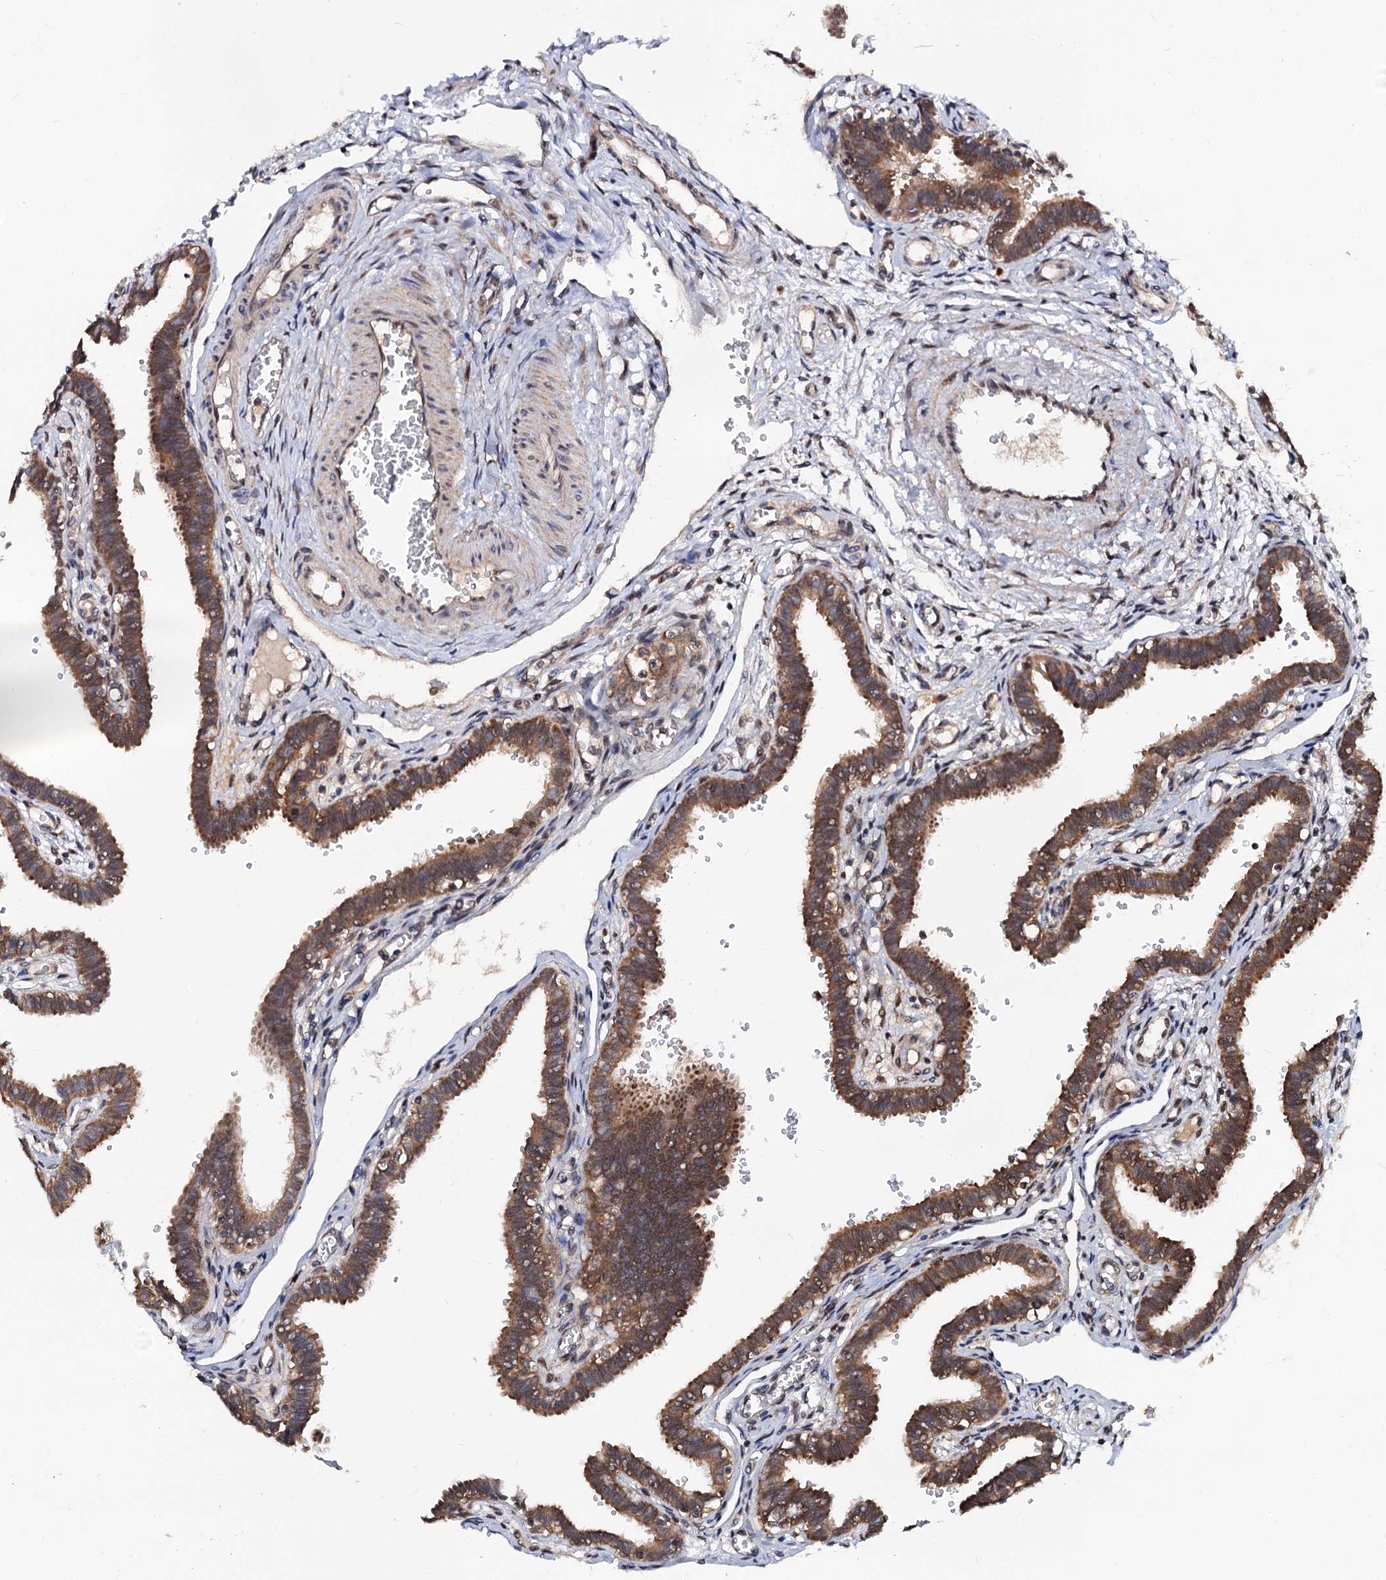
{"staining": {"intensity": "moderate", "quantity": ">75%", "location": "cytoplasmic/membranous"}, "tissue": "fallopian tube", "cell_type": "Glandular cells", "image_type": "normal", "snomed": [{"axis": "morphology", "description": "Normal tissue, NOS"}, {"axis": "topography", "description": "Fallopian tube"}, {"axis": "topography", "description": "Placenta"}], "caption": "Protein staining of unremarkable fallopian tube reveals moderate cytoplasmic/membranous expression in approximately >75% of glandular cells.", "gene": "MIER2", "patient": {"sex": "female", "age": 32}}